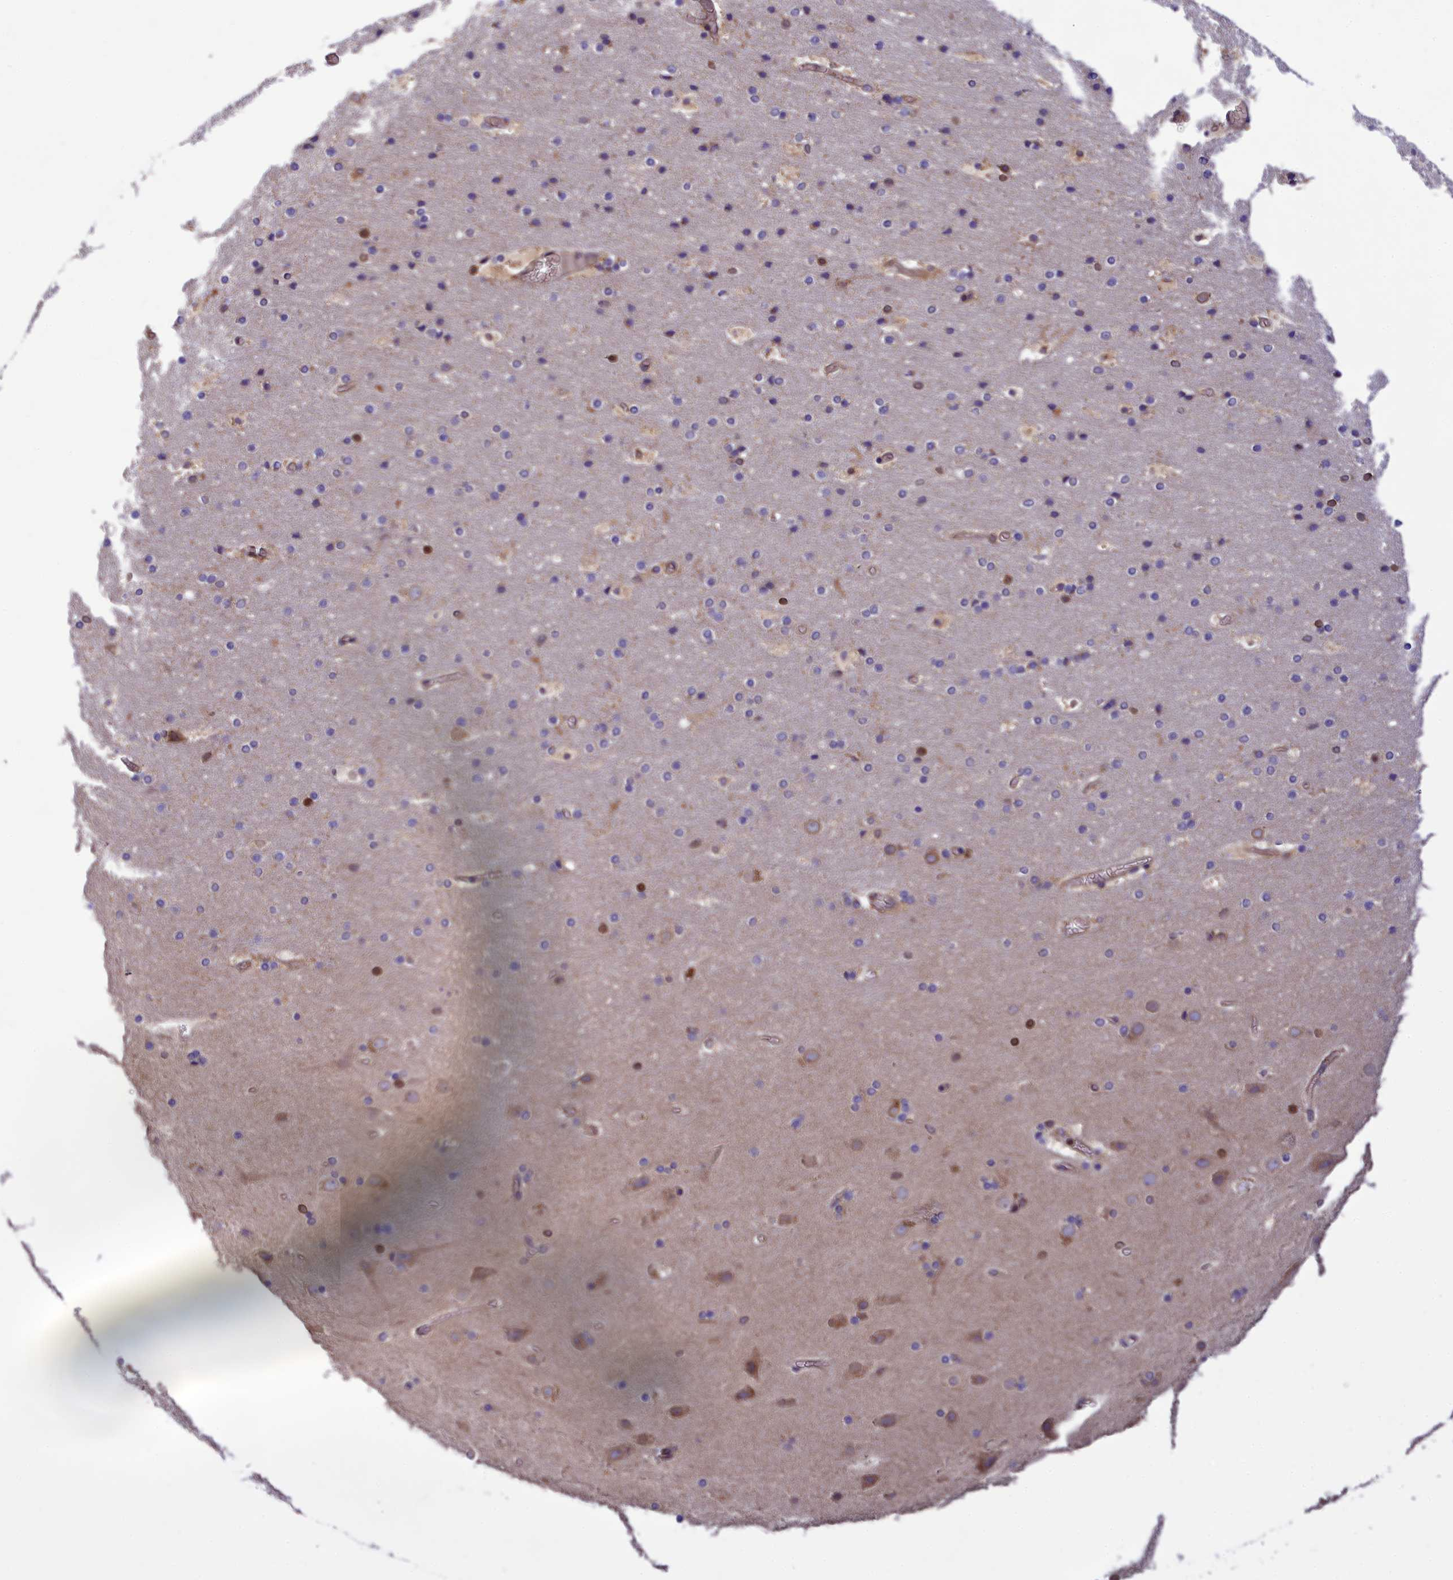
{"staining": {"intensity": "weak", "quantity": ">75%", "location": "cytoplasmic/membranous"}, "tissue": "cerebral cortex", "cell_type": "Endothelial cells", "image_type": "normal", "snomed": [{"axis": "morphology", "description": "Normal tissue, NOS"}, {"axis": "topography", "description": "Cerebral cortex"}], "caption": "Cerebral cortex stained with a brown dye exhibits weak cytoplasmic/membranous positive staining in about >75% of endothelial cells.", "gene": "PKHD1L1", "patient": {"sex": "male", "age": 57}}